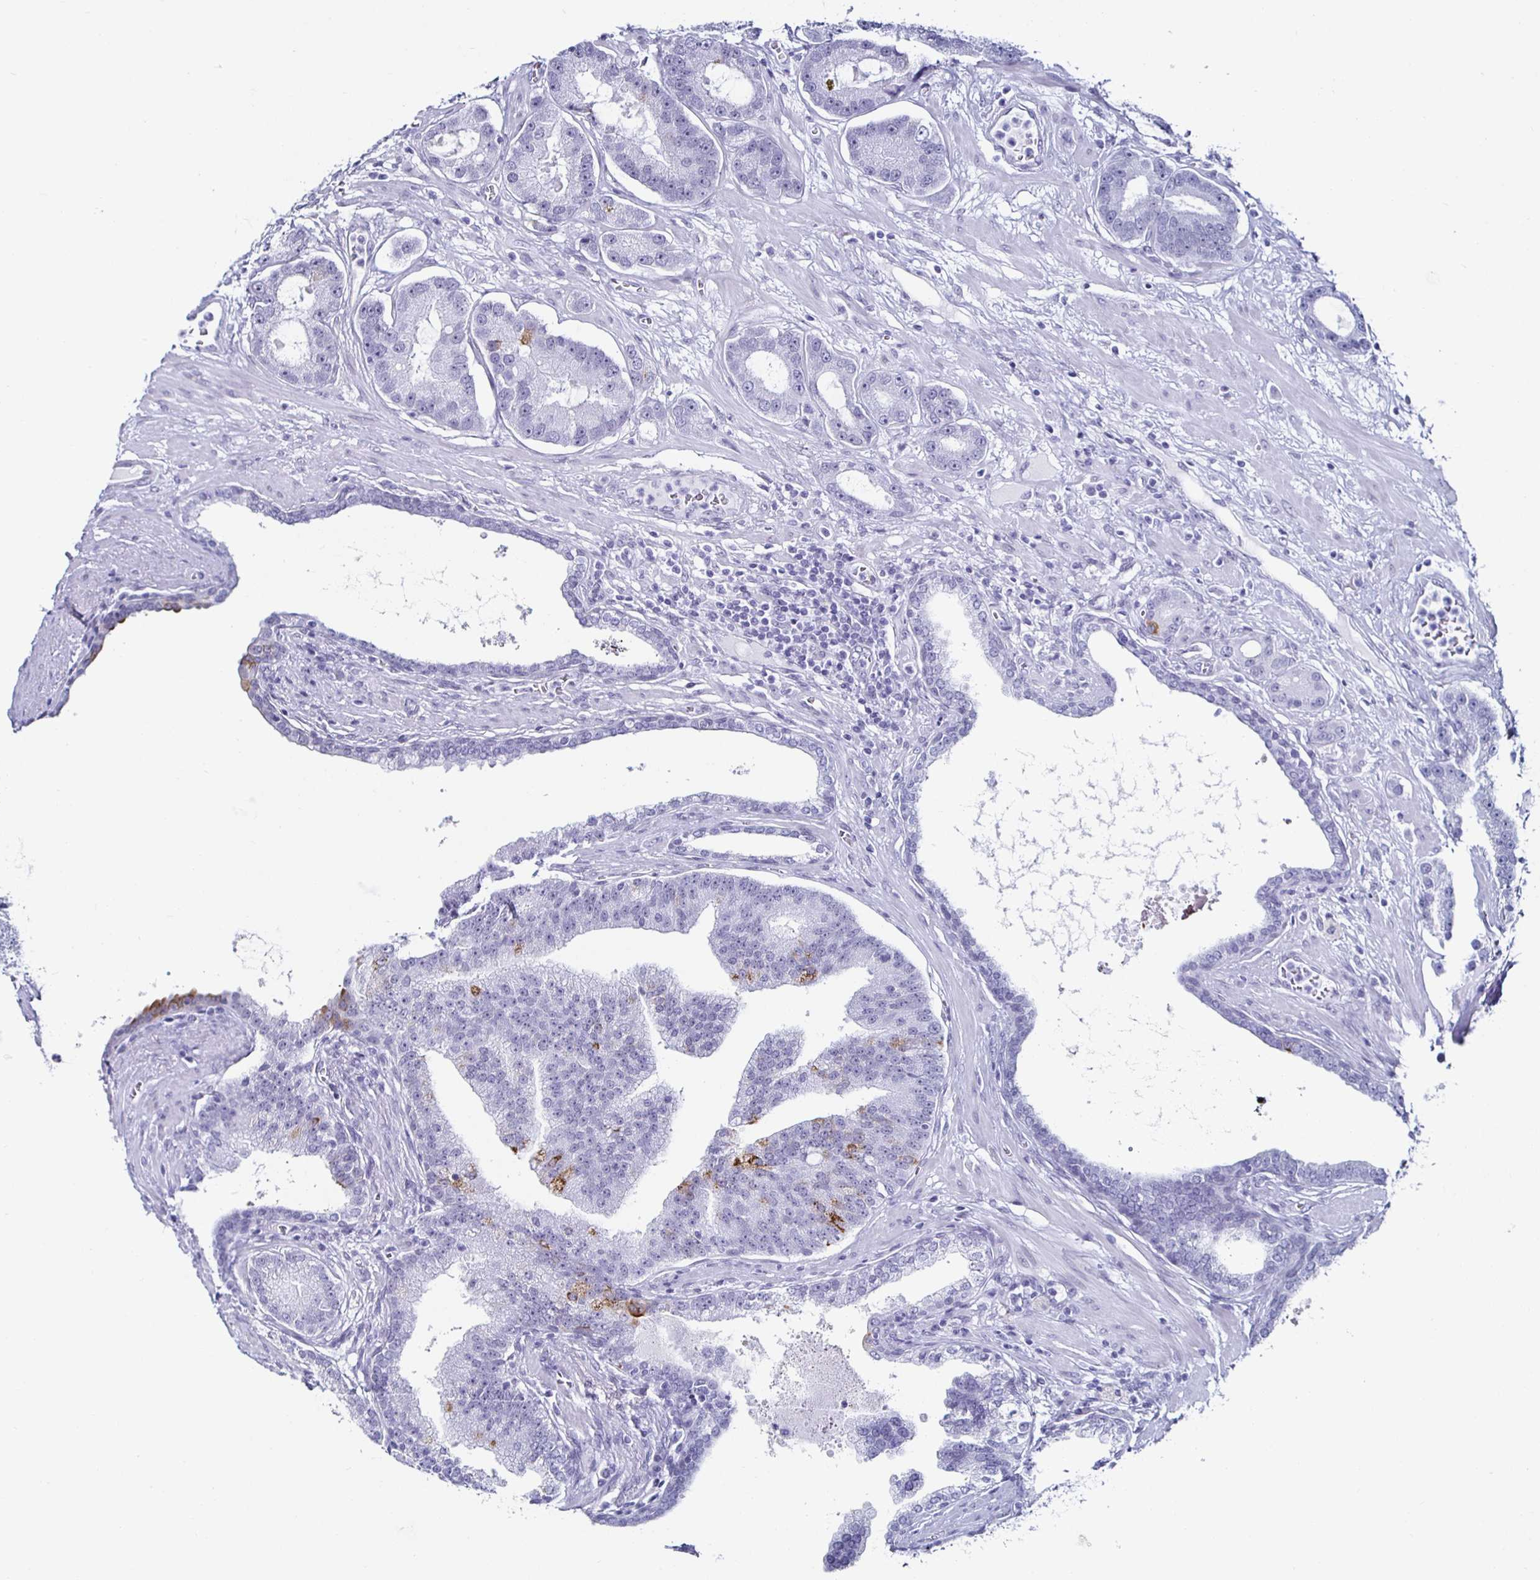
{"staining": {"intensity": "negative", "quantity": "none", "location": "none"}, "tissue": "prostate cancer", "cell_type": "Tumor cells", "image_type": "cancer", "snomed": [{"axis": "morphology", "description": "Adenocarcinoma, High grade"}, {"axis": "topography", "description": "Prostate"}], "caption": "DAB (3,3'-diaminobenzidine) immunohistochemical staining of human high-grade adenocarcinoma (prostate) demonstrates no significant expression in tumor cells. (DAB (3,3'-diaminobenzidine) immunohistochemistry (IHC) with hematoxylin counter stain).", "gene": "KRT4", "patient": {"sex": "male", "age": 65}}